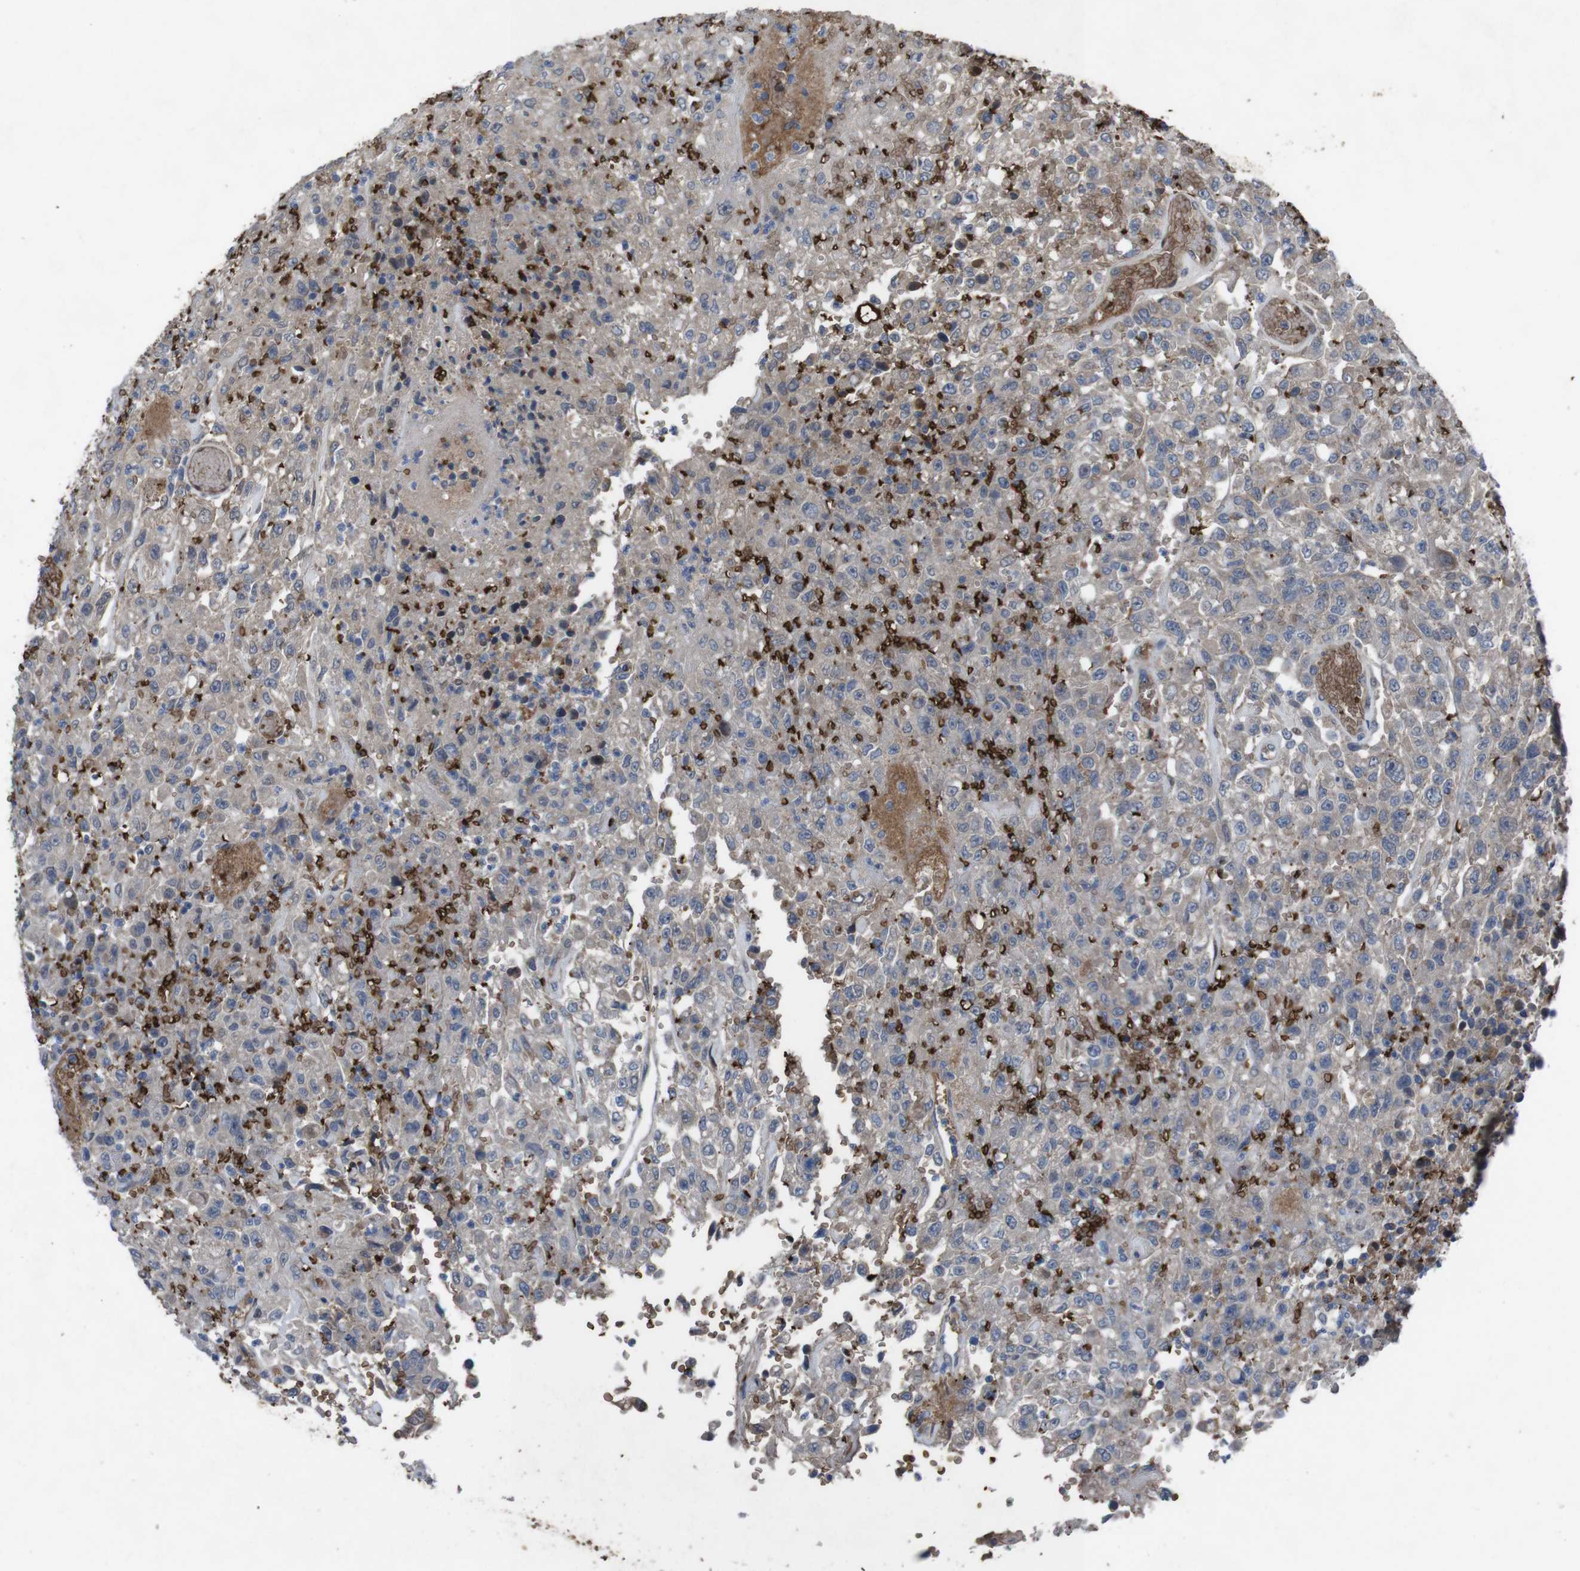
{"staining": {"intensity": "weak", "quantity": ">75%", "location": "cytoplasmic/membranous"}, "tissue": "urothelial cancer", "cell_type": "Tumor cells", "image_type": "cancer", "snomed": [{"axis": "morphology", "description": "Urothelial carcinoma, High grade"}, {"axis": "topography", "description": "Urinary bladder"}], "caption": "High-power microscopy captured an immunohistochemistry (IHC) photomicrograph of urothelial cancer, revealing weak cytoplasmic/membranous staining in about >75% of tumor cells. Using DAB (brown) and hematoxylin (blue) stains, captured at high magnification using brightfield microscopy.", "gene": "SPTB", "patient": {"sex": "male", "age": 46}}